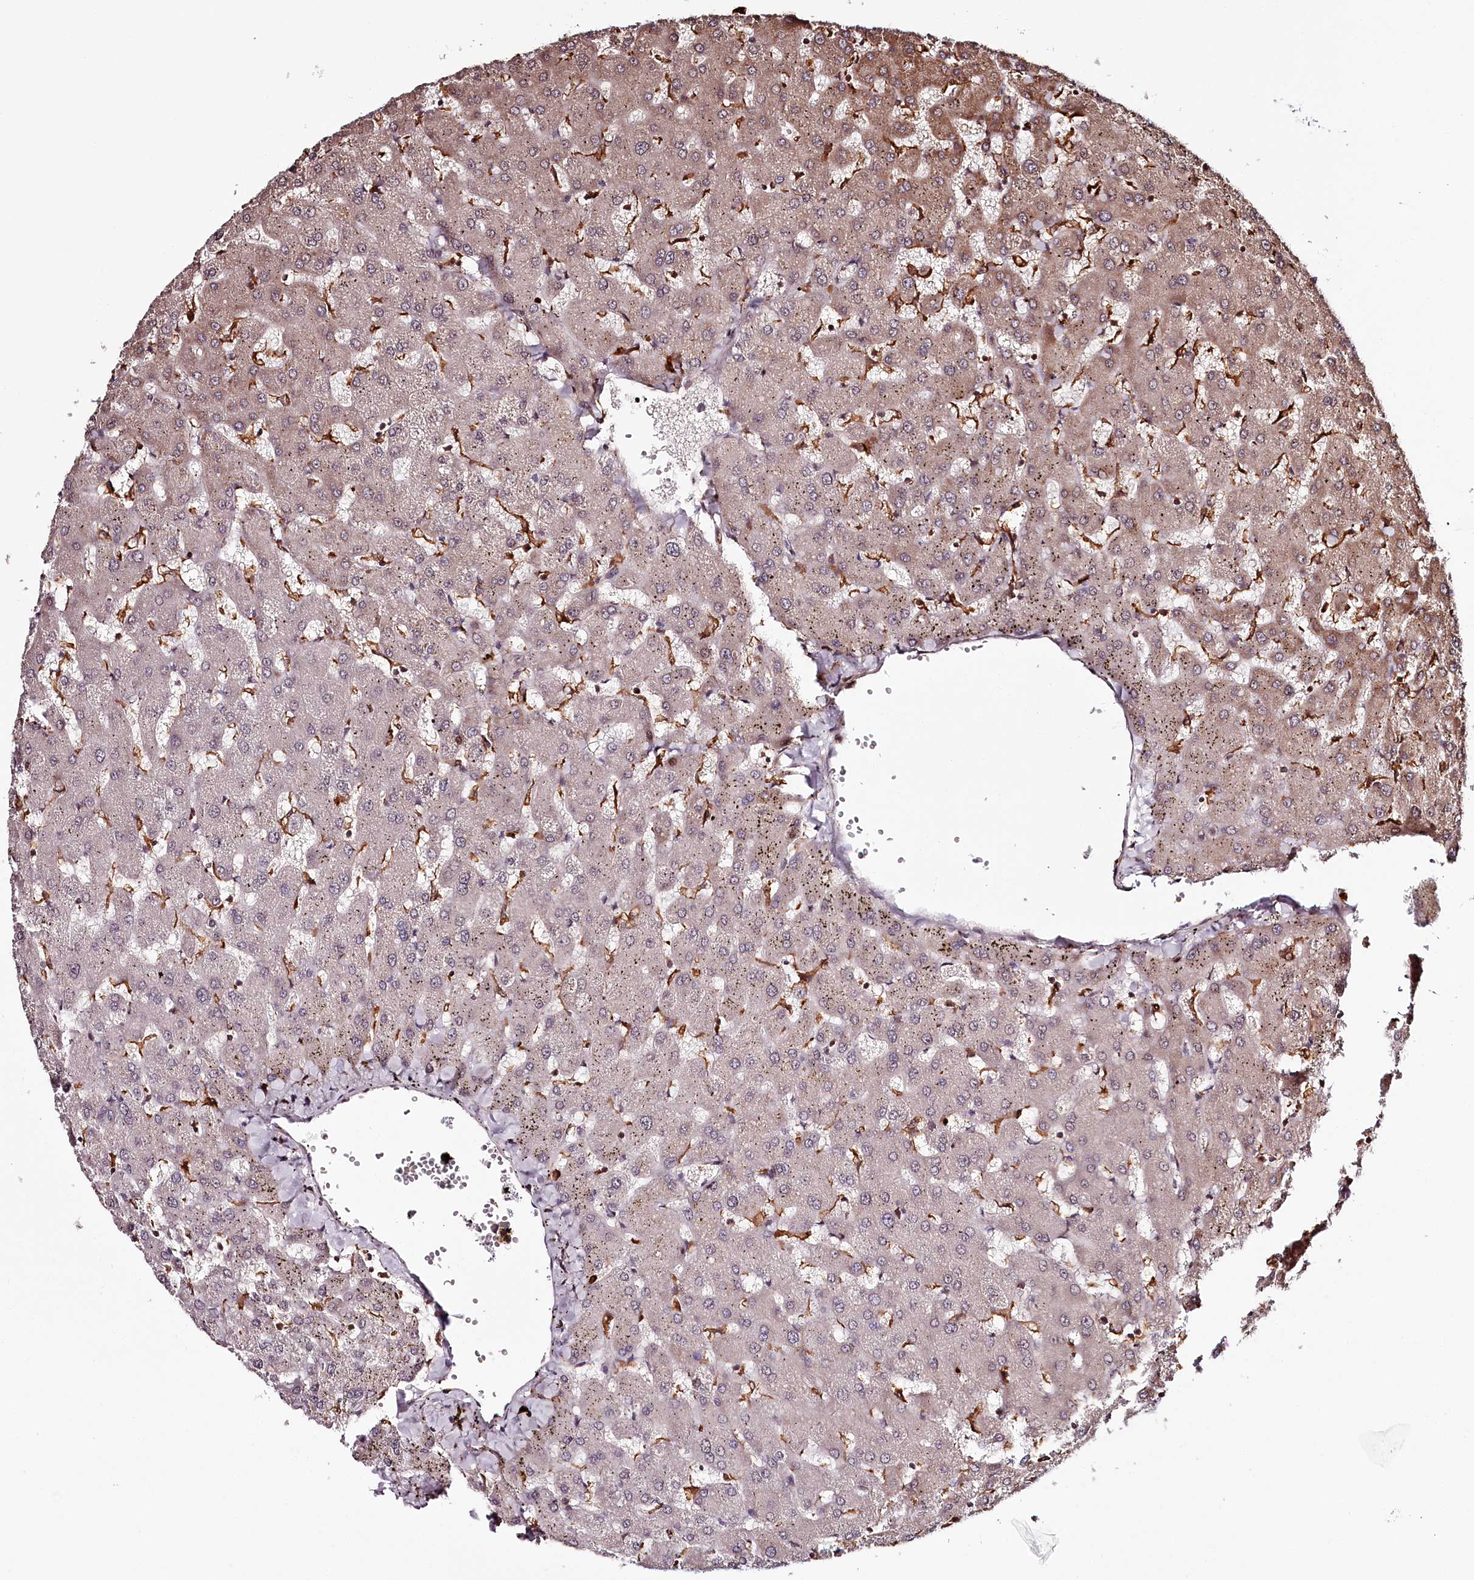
{"staining": {"intensity": "weak", "quantity": "<25%", "location": "cytoplasmic/membranous"}, "tissue": "liver", "cell_type": "Cholangiocytes", "image_type": "normal", "snomed": [{"axis": "morphology", "description": "Normal tissue, NOS"}, {"axis": "topography", "description": "Liver"}], "caption": "Immunohistochemistry (IHC) image of benign liver: human liver stained with DAB exhibits no significant protein positivity in cholangiocytes.", "gene": "KIF14", "patient": {"sex": "female", "age": 63}}